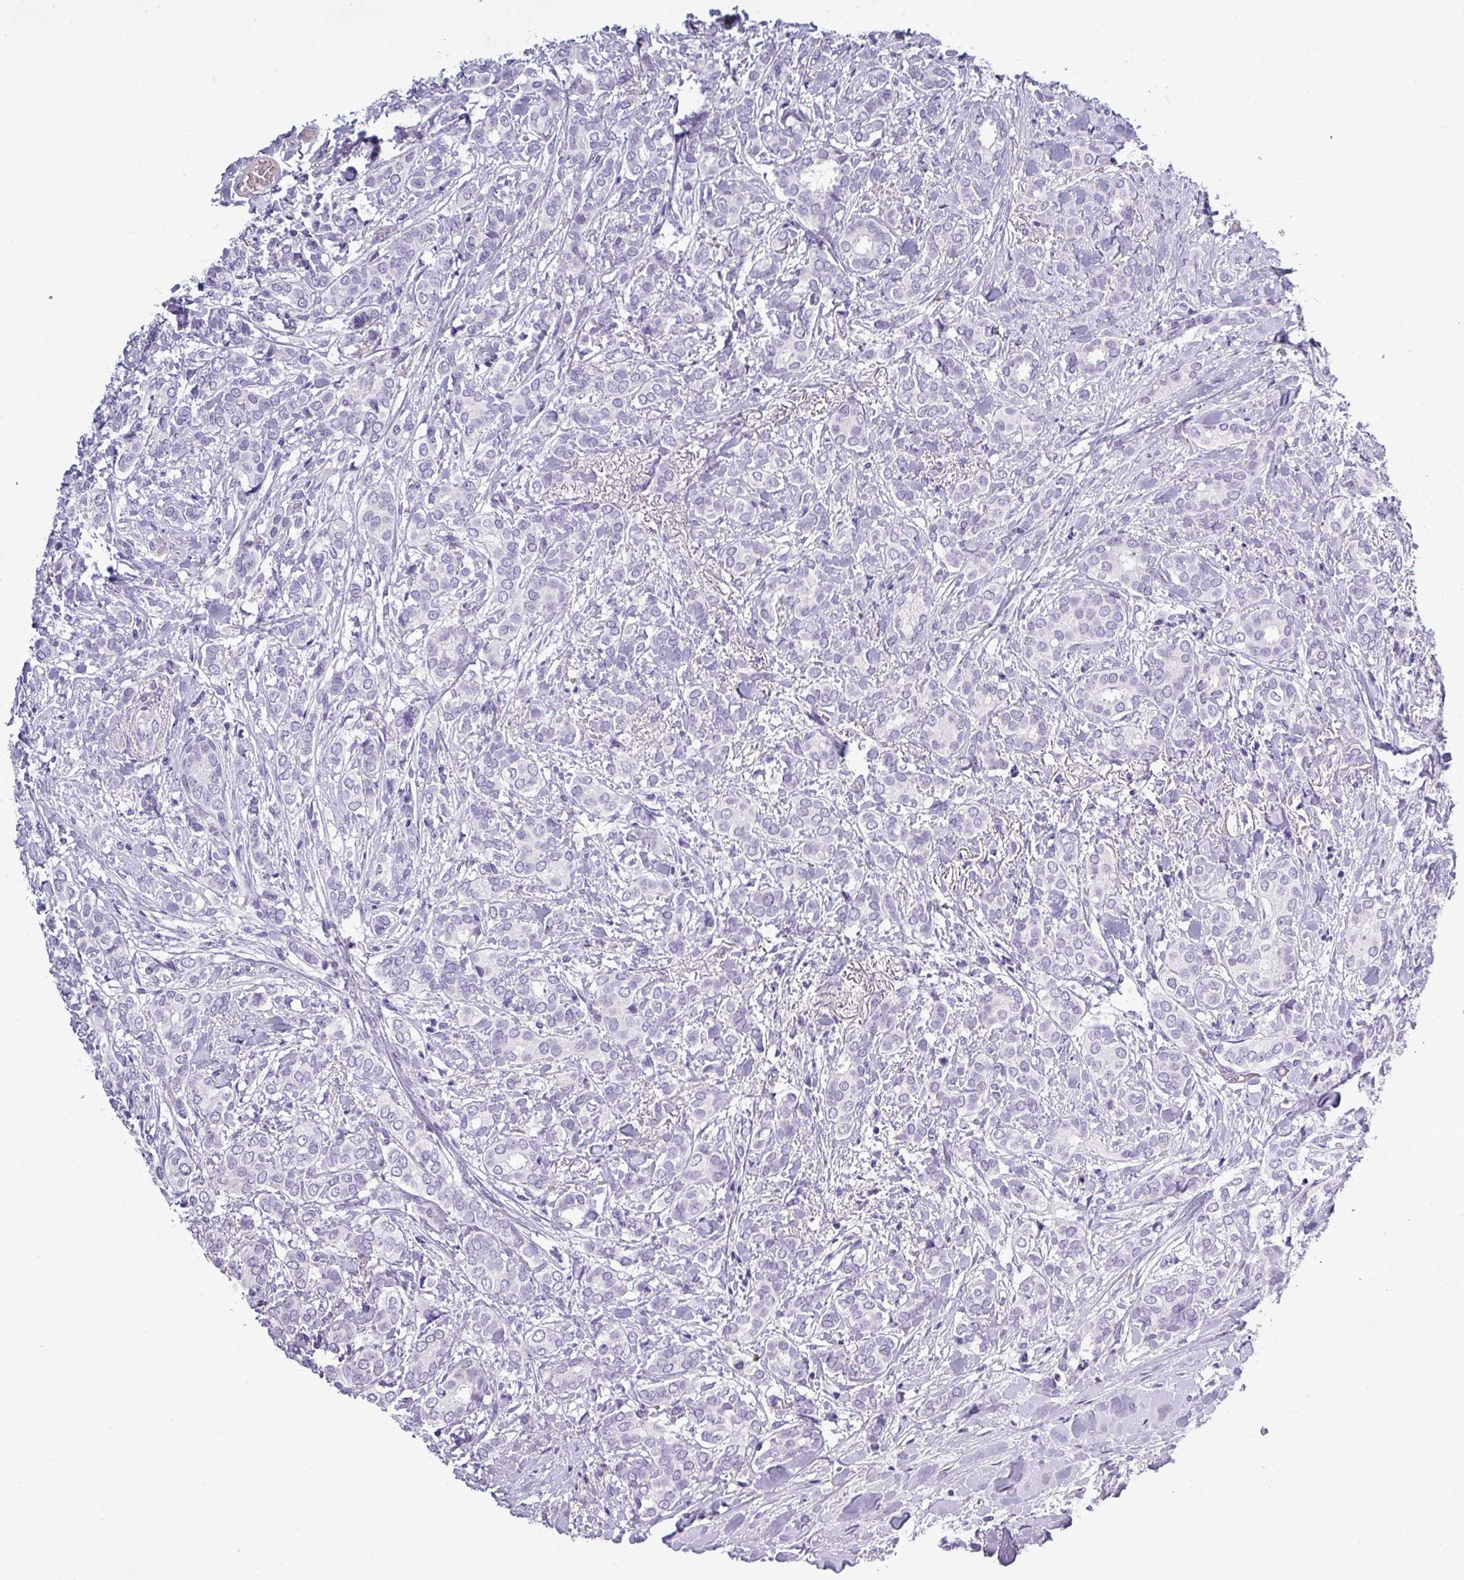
{"staining": {"intensity": "negative", "quantity": "none", "location": "none"}, "tissue": "breast cancer", "cell_type": "Tumor cells", "image_type": "cancer", "snomed": [{"axis": "morphology", "description": "Duct carcinoma"}, {"axis": "topography", "description": "Breast"}], "caption": "This image is of intraductal carcinoma (breast) stained with immunohistochemistry to label a protein in brown with the nuclei are counter-stained blue. There is no positivity in tumor cells. (DAB immunohistochemistry with hematoxylin counter stain).", "gene": "TMEM91", "patient": {"sex": "female", "age": 73}}